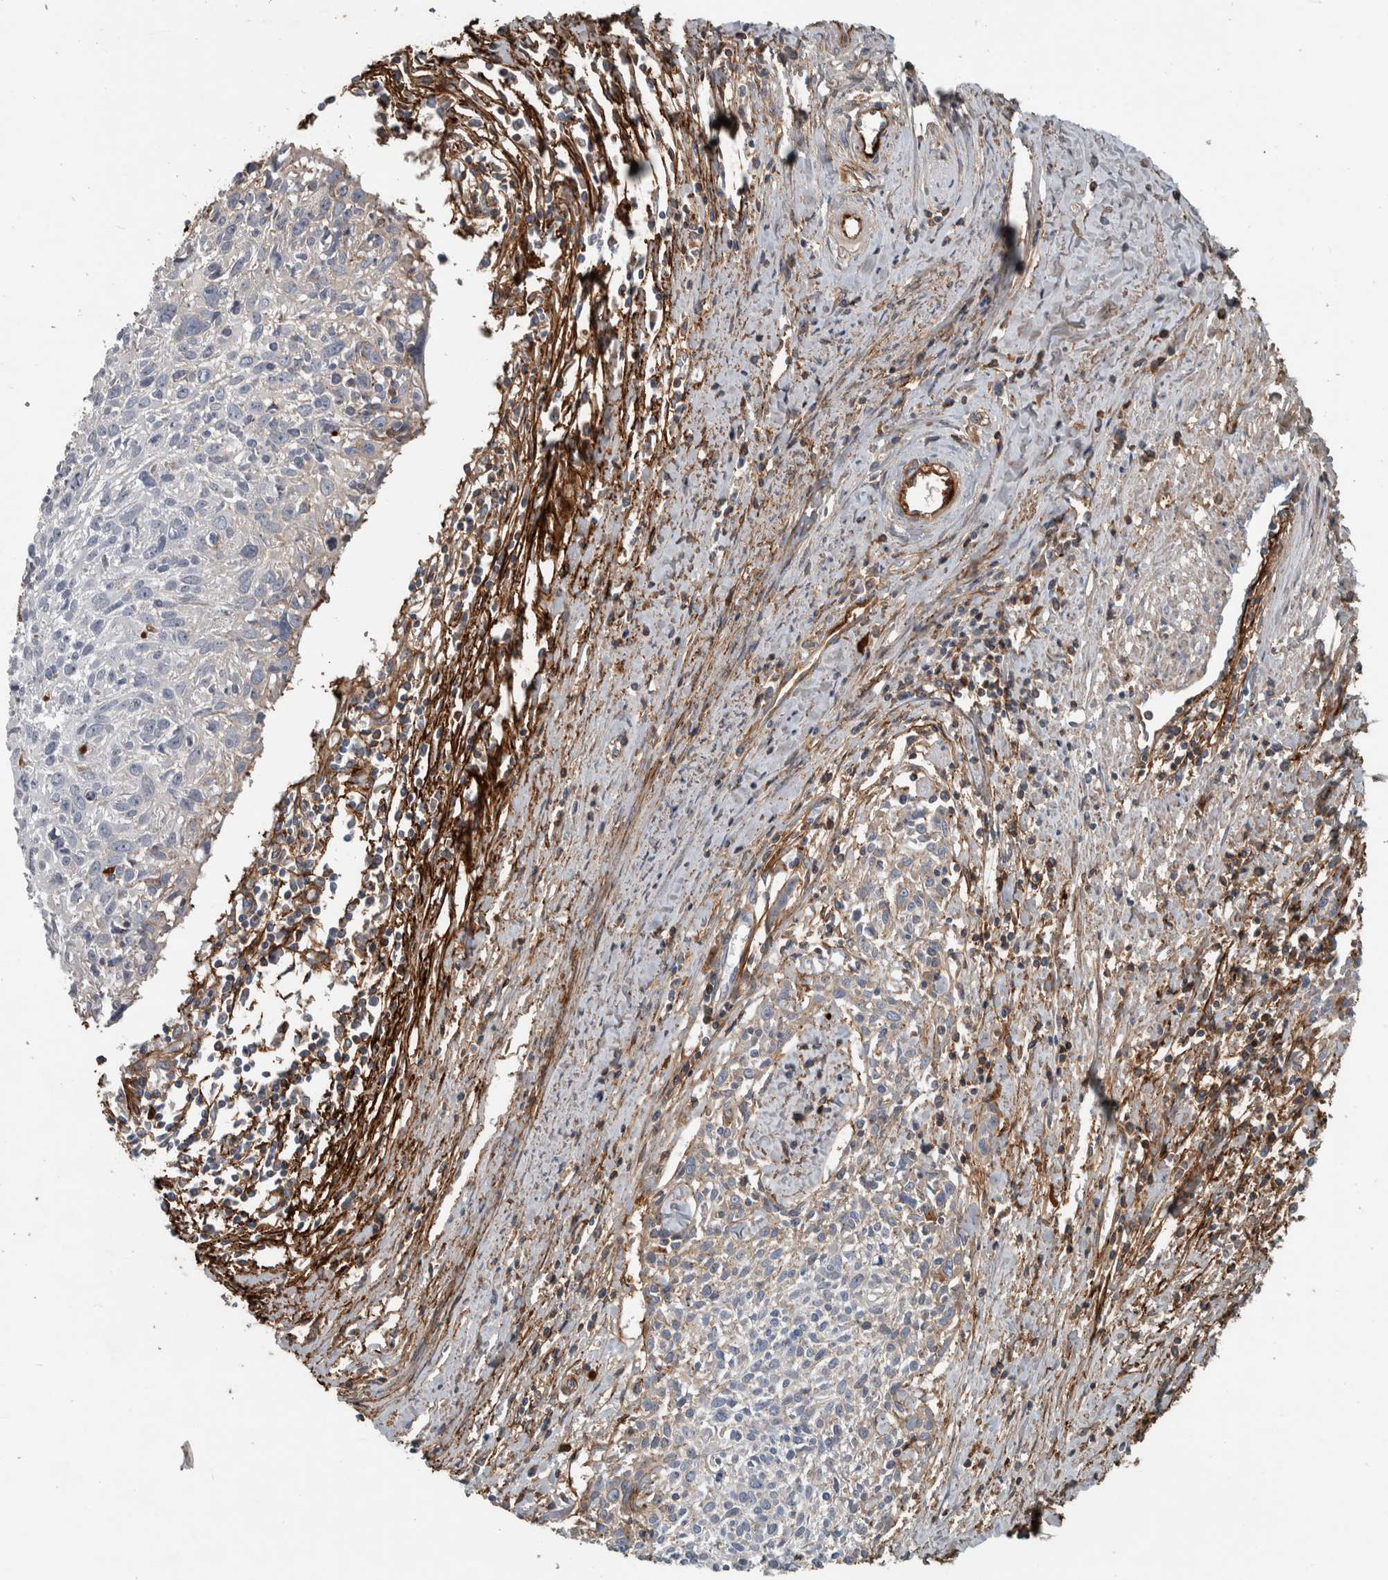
{"staining": {"intensity": "weak", "quantity": "<25%", "location": "cytoplasmic/membranous"}, "tissue": "cervical cancer", "cell_type": "Tumor cells", "image_type": "cancer", "snomed": [{"axis": "morphology", "description": "Squamous cell carcinoma, NOS"}, {"axis": "topography", "description": "Cervix"}], "caption": "There is no significant expression in tumor cells of squamous cell carcinoma (cervical).", "gene": "FN1", "patient": {"sex": "female", "age": 51}}